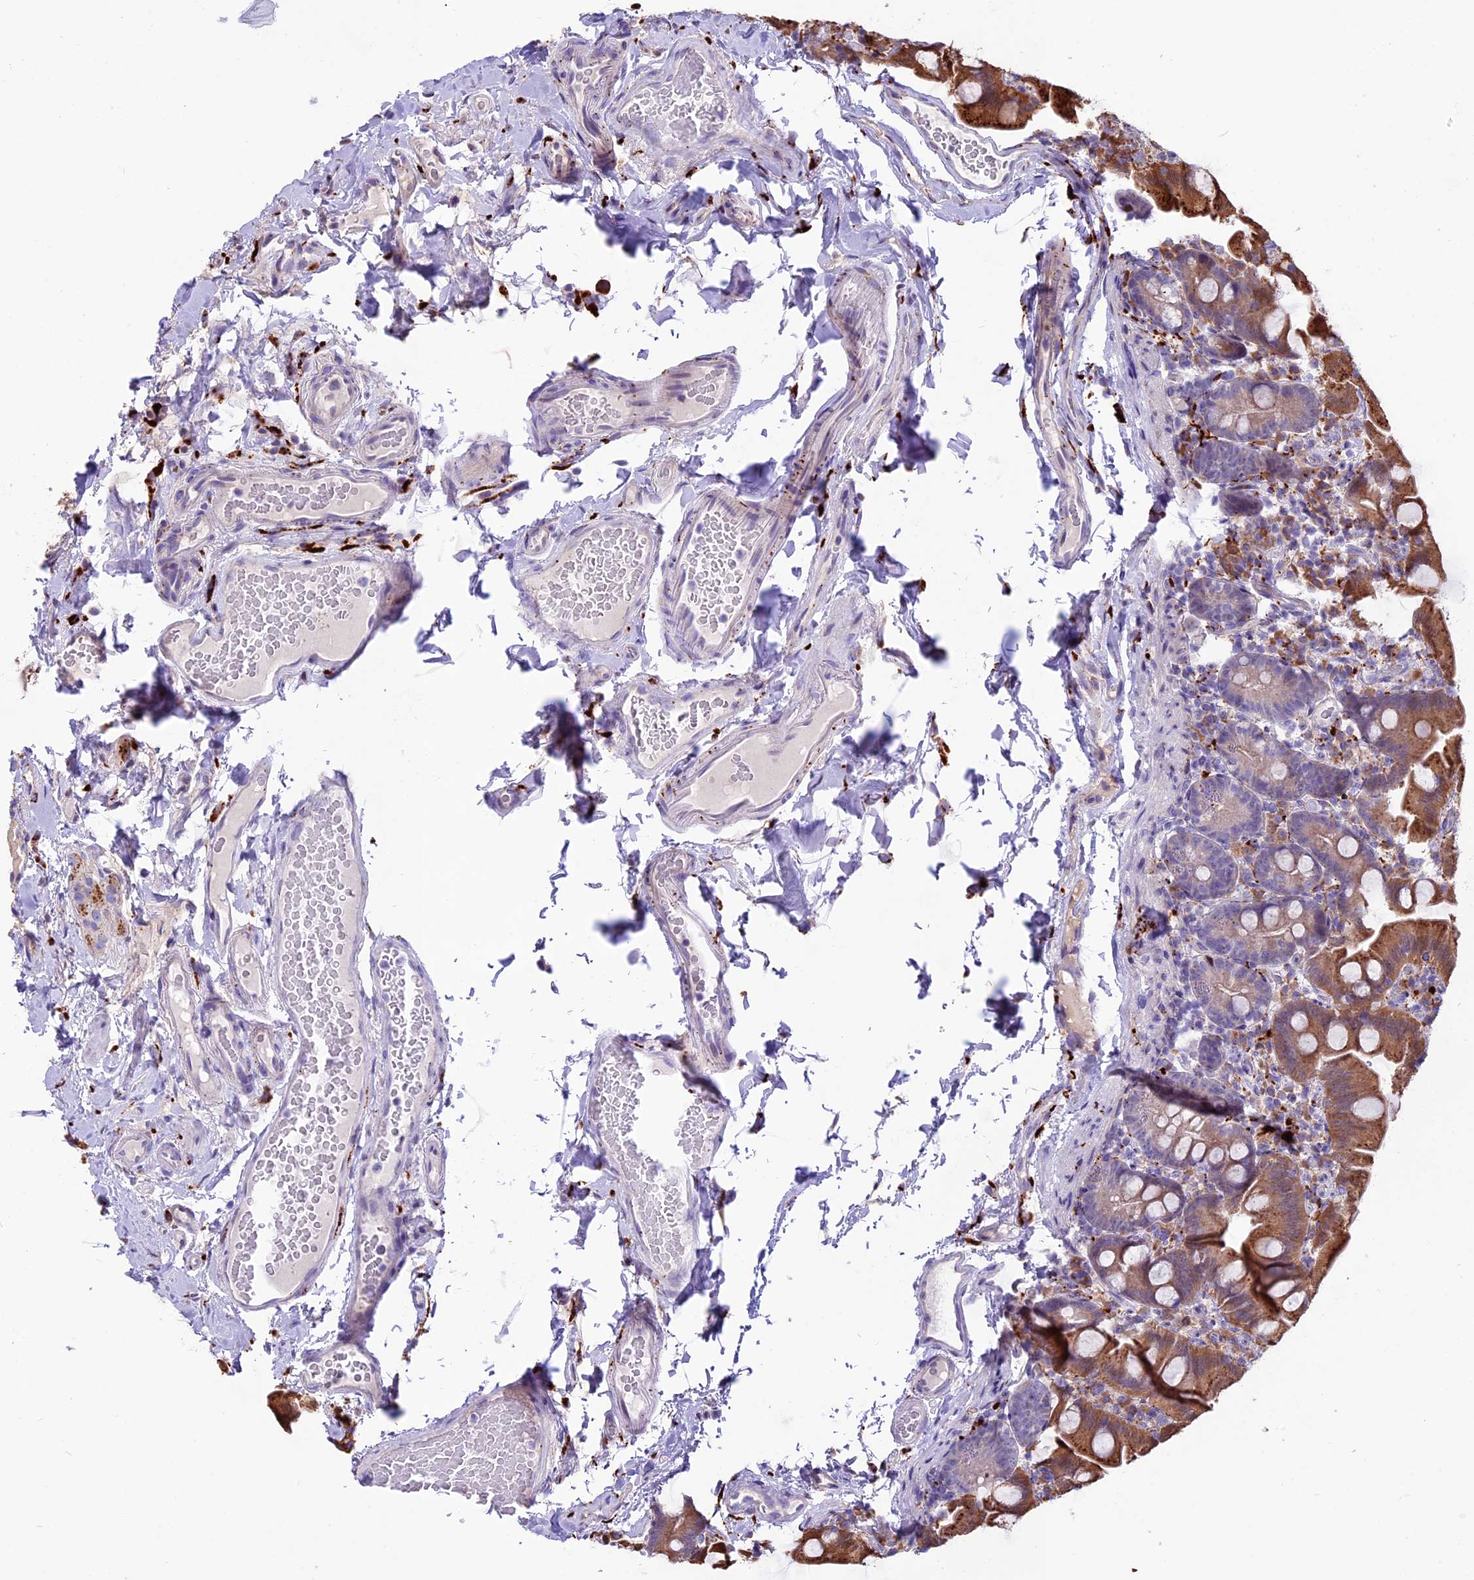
{"staining": {"intensity": "strong", "quantity": ">75%", "location": "cytoplasmic/membranous"}, "tissue": "small intestine", "cell_type": "Glandular cells", "image_type": "normal", "snomed": [{"axis": "morphology", "description": "Normal tissue, NOS"}, {"axis": "topography", "description": "Small intestine"}], "caption": "Protein staining of normal small intestine demonstrates strong cytoplasmic/membranous positivity in approximately >75% of glandular cells.", "gene": "THRSP", "patient": {"sex": "female", "age": 68}}